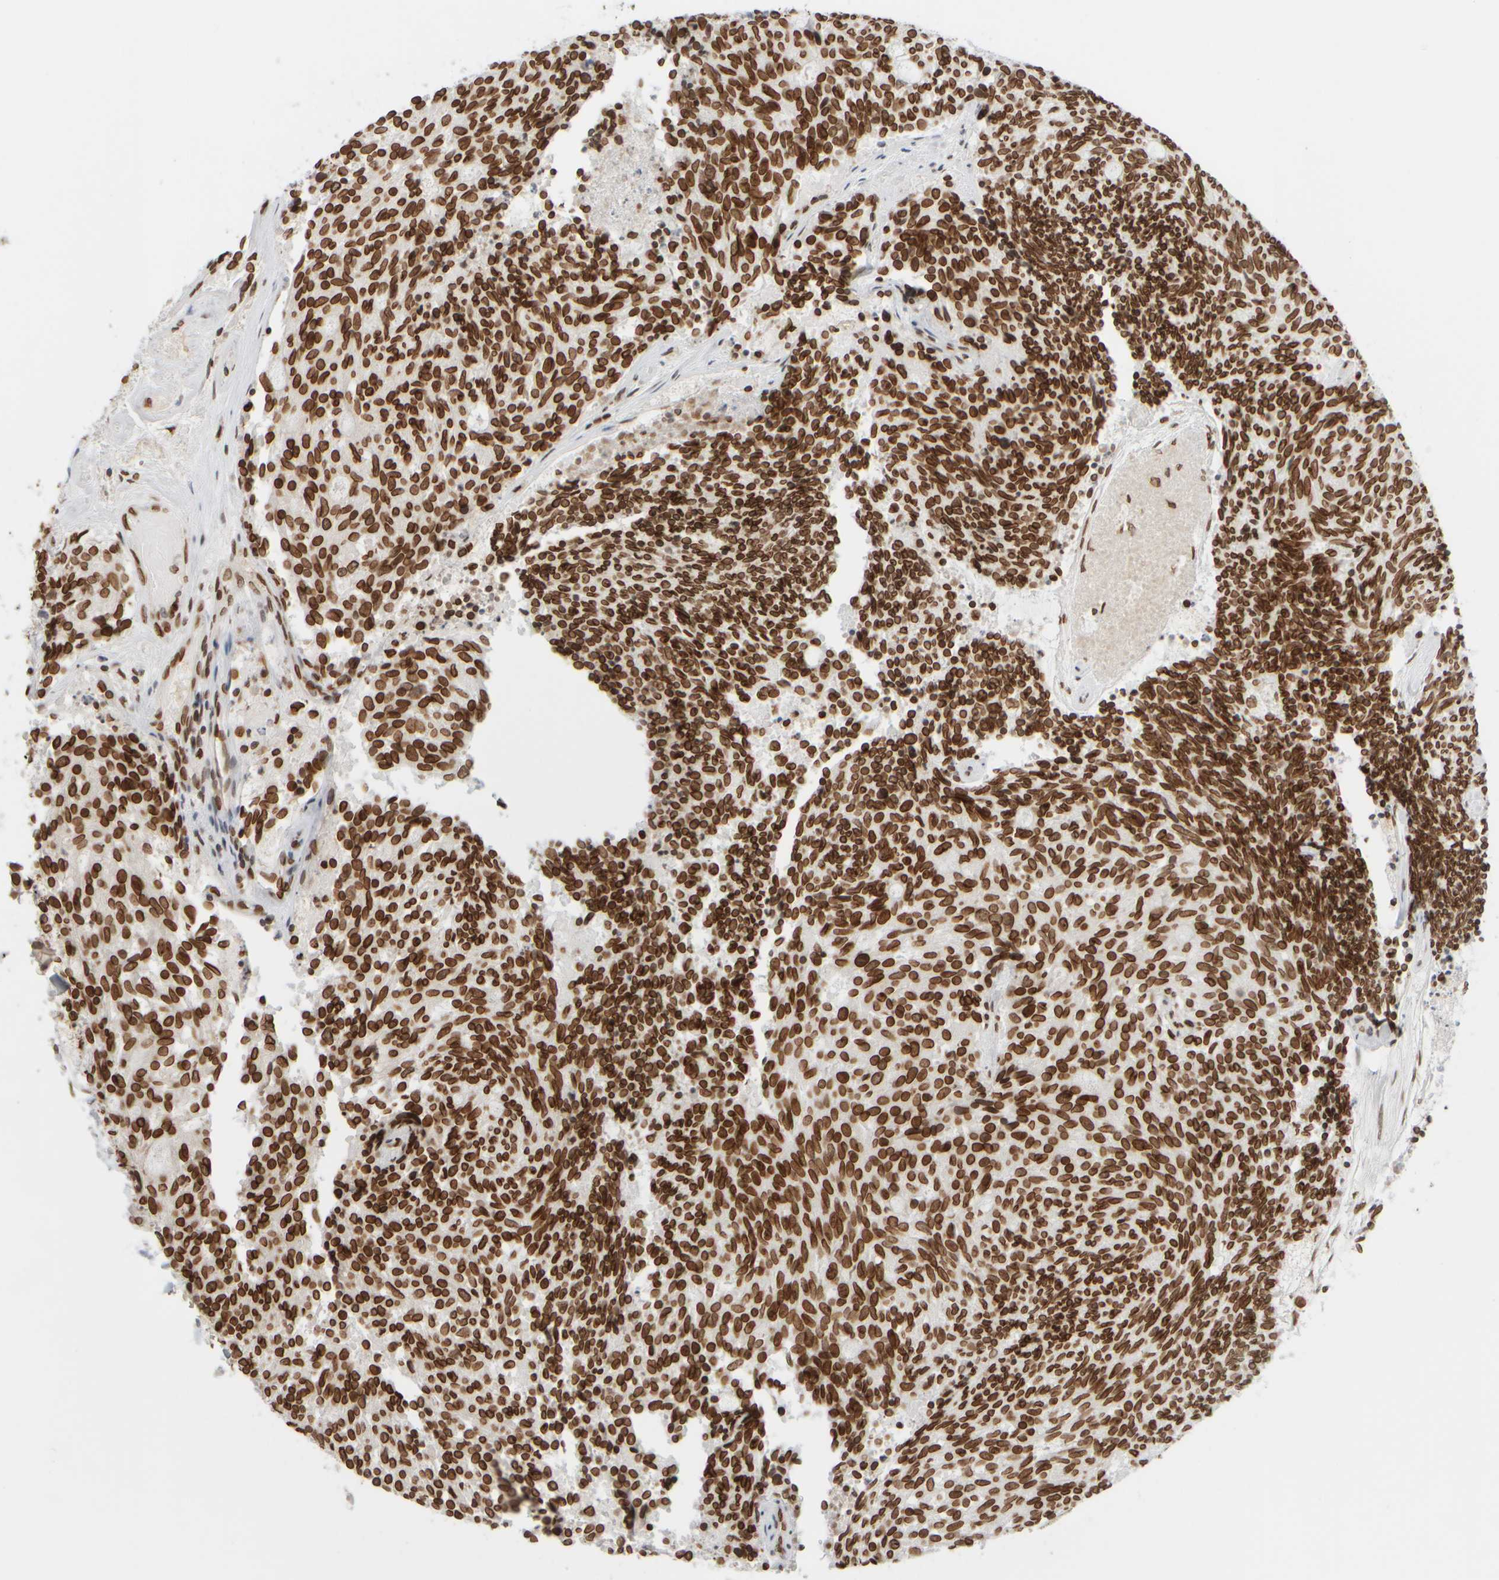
{"staining": {"intensity": "strong", "quantity": ">75%", "location": "nuclear"}, "tissue": "carcinoid", "cell_type": "Tumor cells", "image_type": "cancer", "snomed": [{"axis": "morphology", "description": "Carcinoid, malignant, NOS"}, {"axis": "topography", "description": "Pancreas"}], "caption": "Immunohistochemical staining of carcinoid exhibits high levels of strong nuclear staining in approximately >75% of tumor cells. Ihc stains the protein in brown and the nuclei are stained blue.", "gene": "ZC3HC1", "patient": {"sex": "female", "age": 54}}